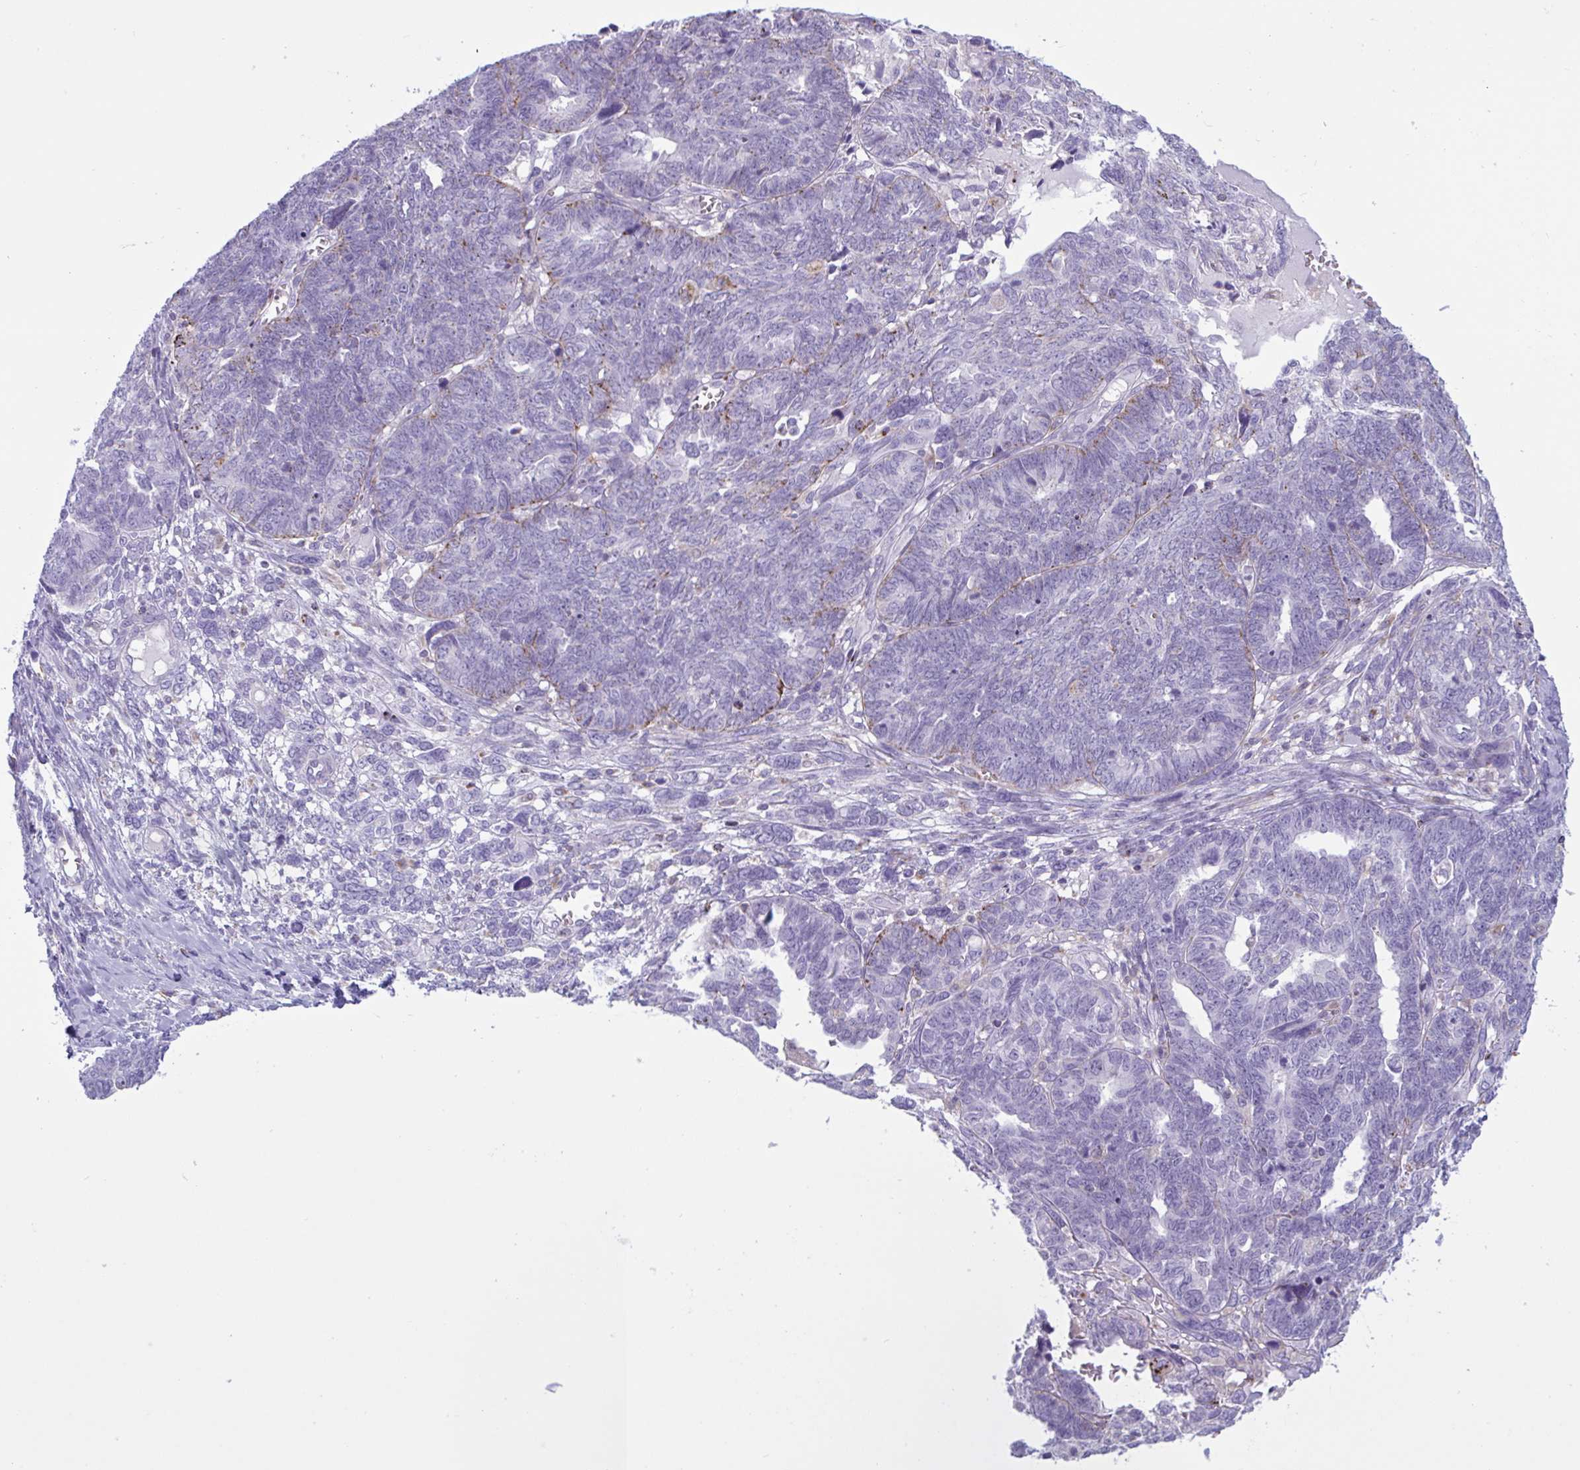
{"staining": {"intensity": "negative", "quantity": "none", "location": "none"}, "tissue": "ovarian cancer", "cell_type": "Tumor cells", "image_type": "cancer", "snomed": [{"axis": "morphology", "description": "Cystadenocarcinoma, serous, NOS"}, {"axis": "topography", "description": "Ovary"}], "caption": "The histopathology image displays no staining of tumor cells in serous cystadenocarcinoma (ovarian).", "gene": "XCL1", "patient": {"sex": "female", "age": 79}}